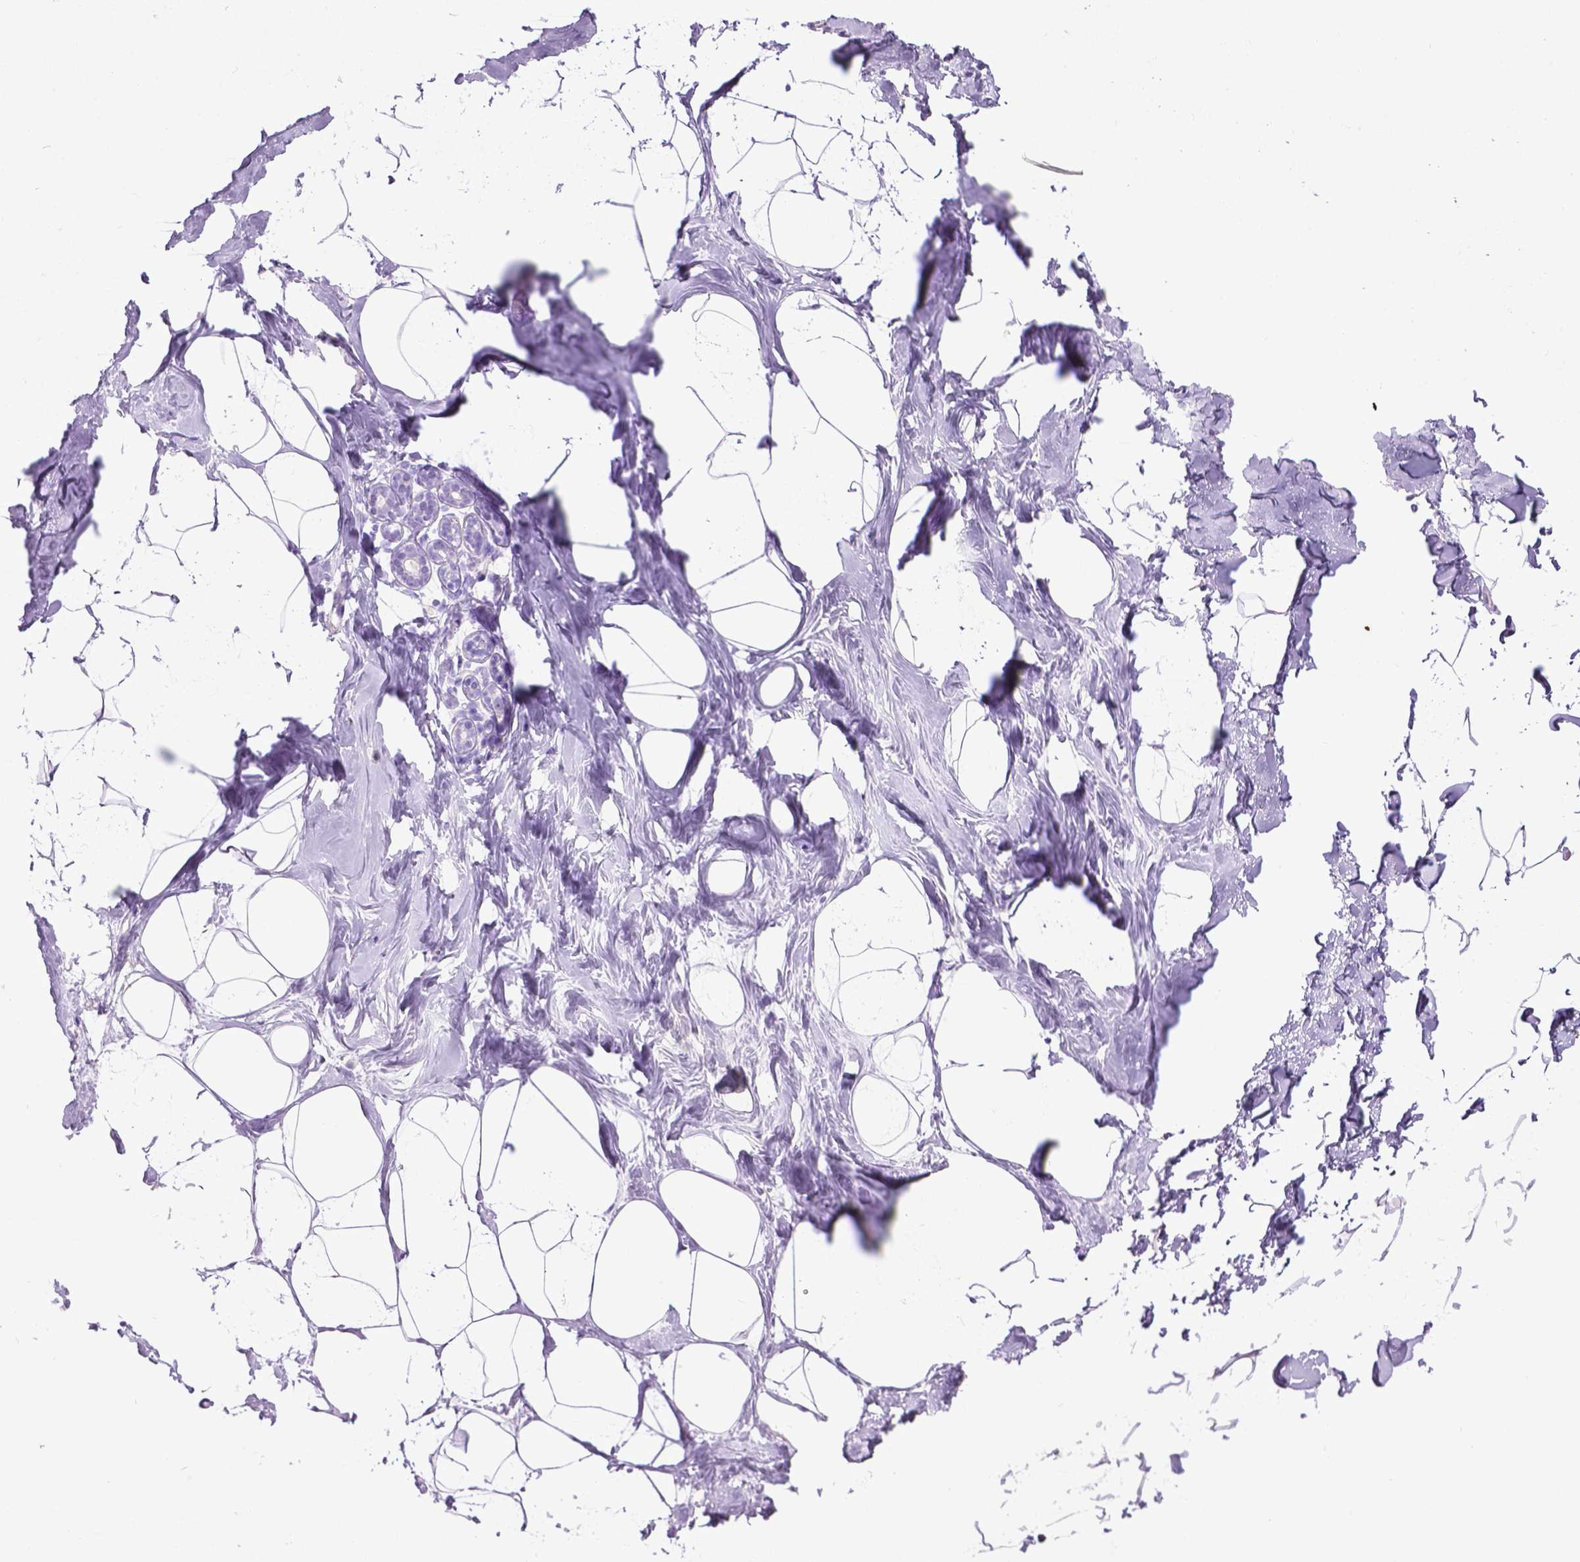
{"staining": {"intensity": "negative", "quantity": "none", "location": "none"}, "tissue": "breast", "cell_type": "Adipocytes", "image_type": "normal", "snomed": [{"axis": "morphology", "description": "Normal tissue, NOS"}, {"axis": "topography", "description": "Breast"}], "caption": "The photomicrograph exhibits no significant expression in adipocytes of breast.", "gene": "LELP1", "patient": {"sex": "female", "age": 32}}